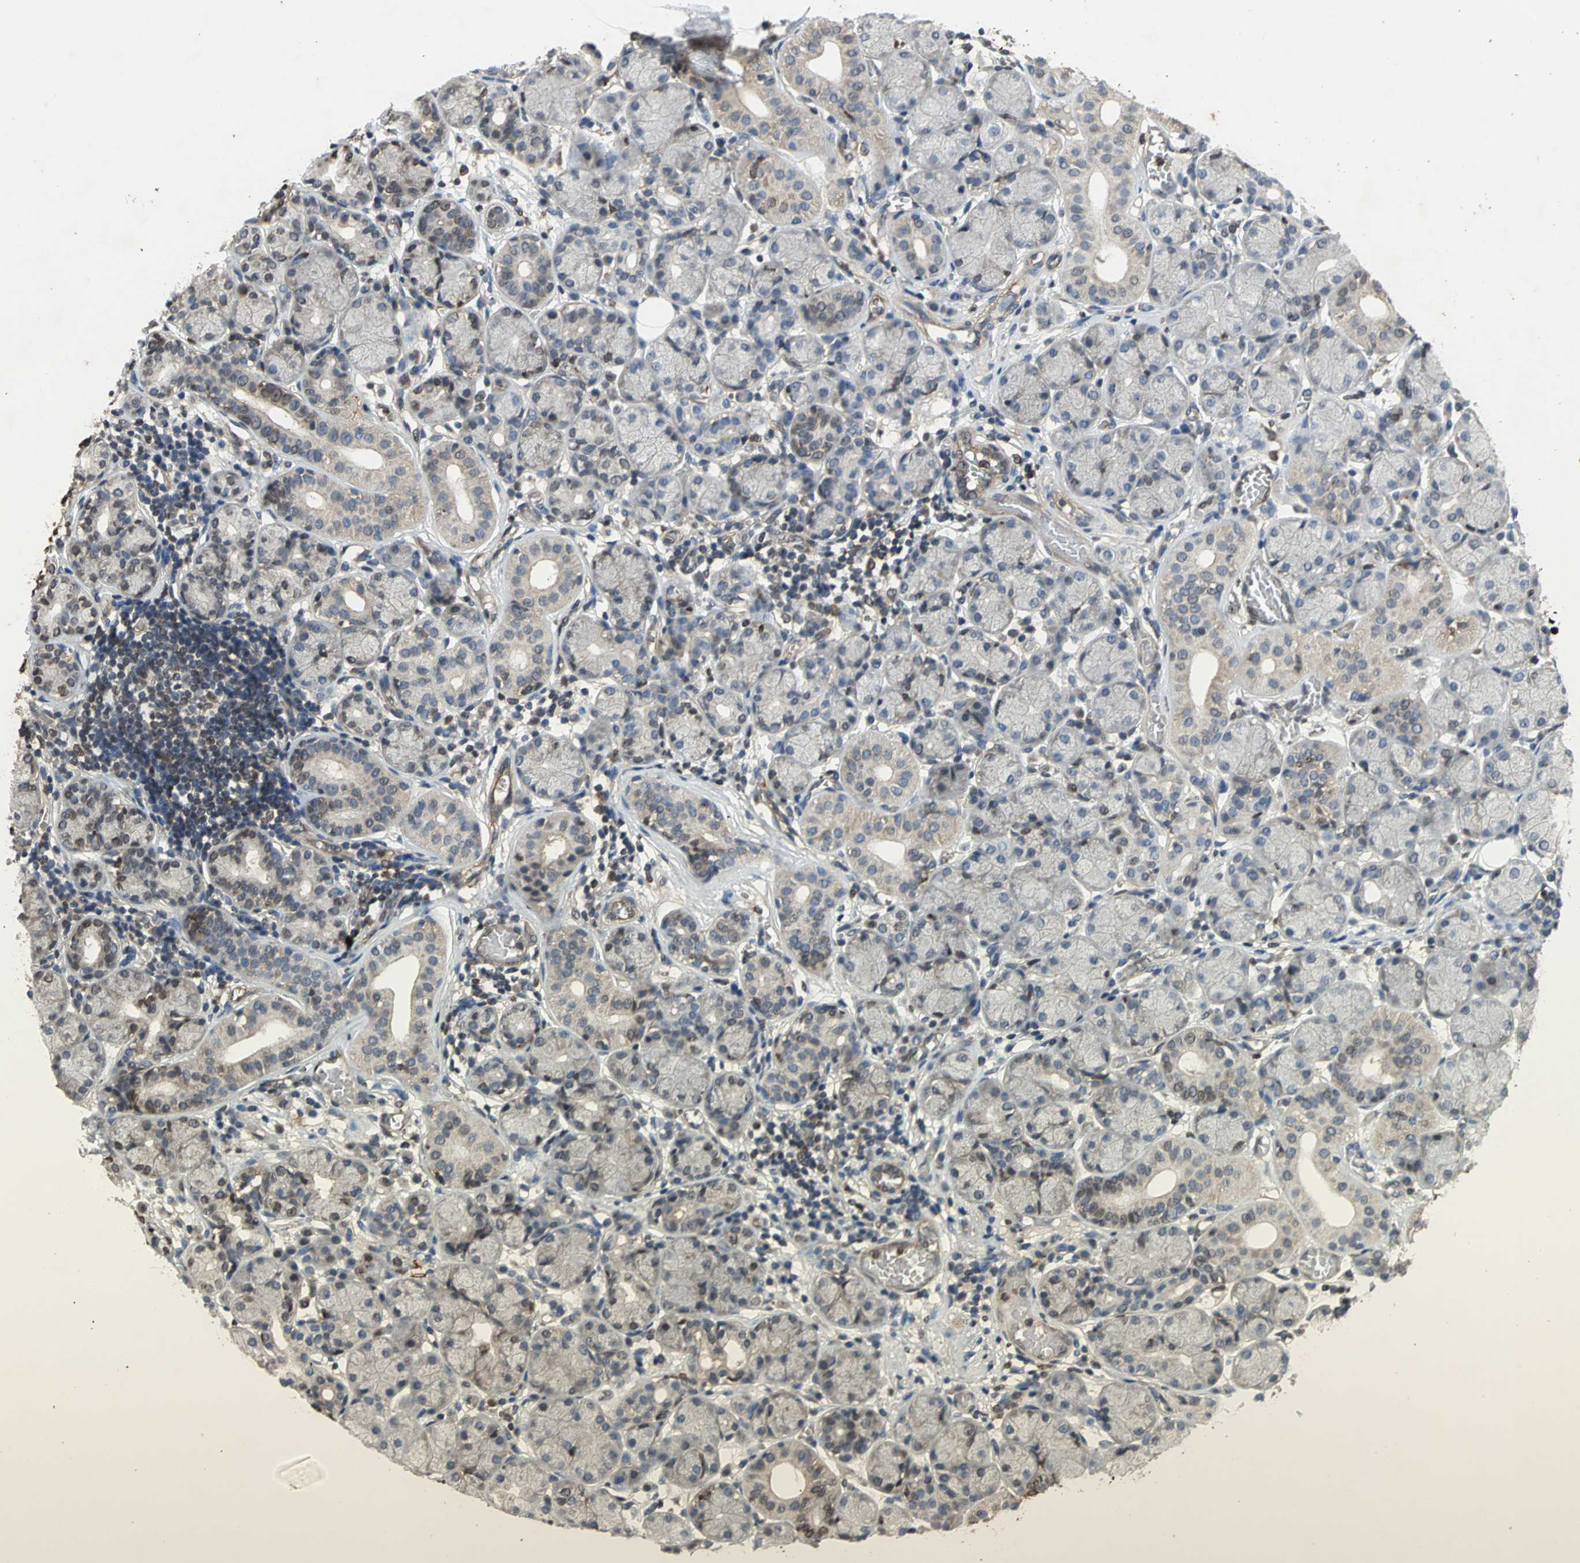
{"staining": {"intensity": "weak", "quantity": "<25%", "location": "cytoplasmic/membranous,nuclear"}, "tissue": "salivary gland", "cell_type": "Glandular cells", "image_type": "normal", "snomed": [{"axis": "morphology", "description": "Normal tissue, NOS"}, {"axis": "topography", "description": "Salivary gland"}], "caption": "Immunohistochemical staining of benign human salivary gland reveals no significant positivity in glandular cells.", "gene": "AHR", "patient": {"sex": "female", "age": 24}}